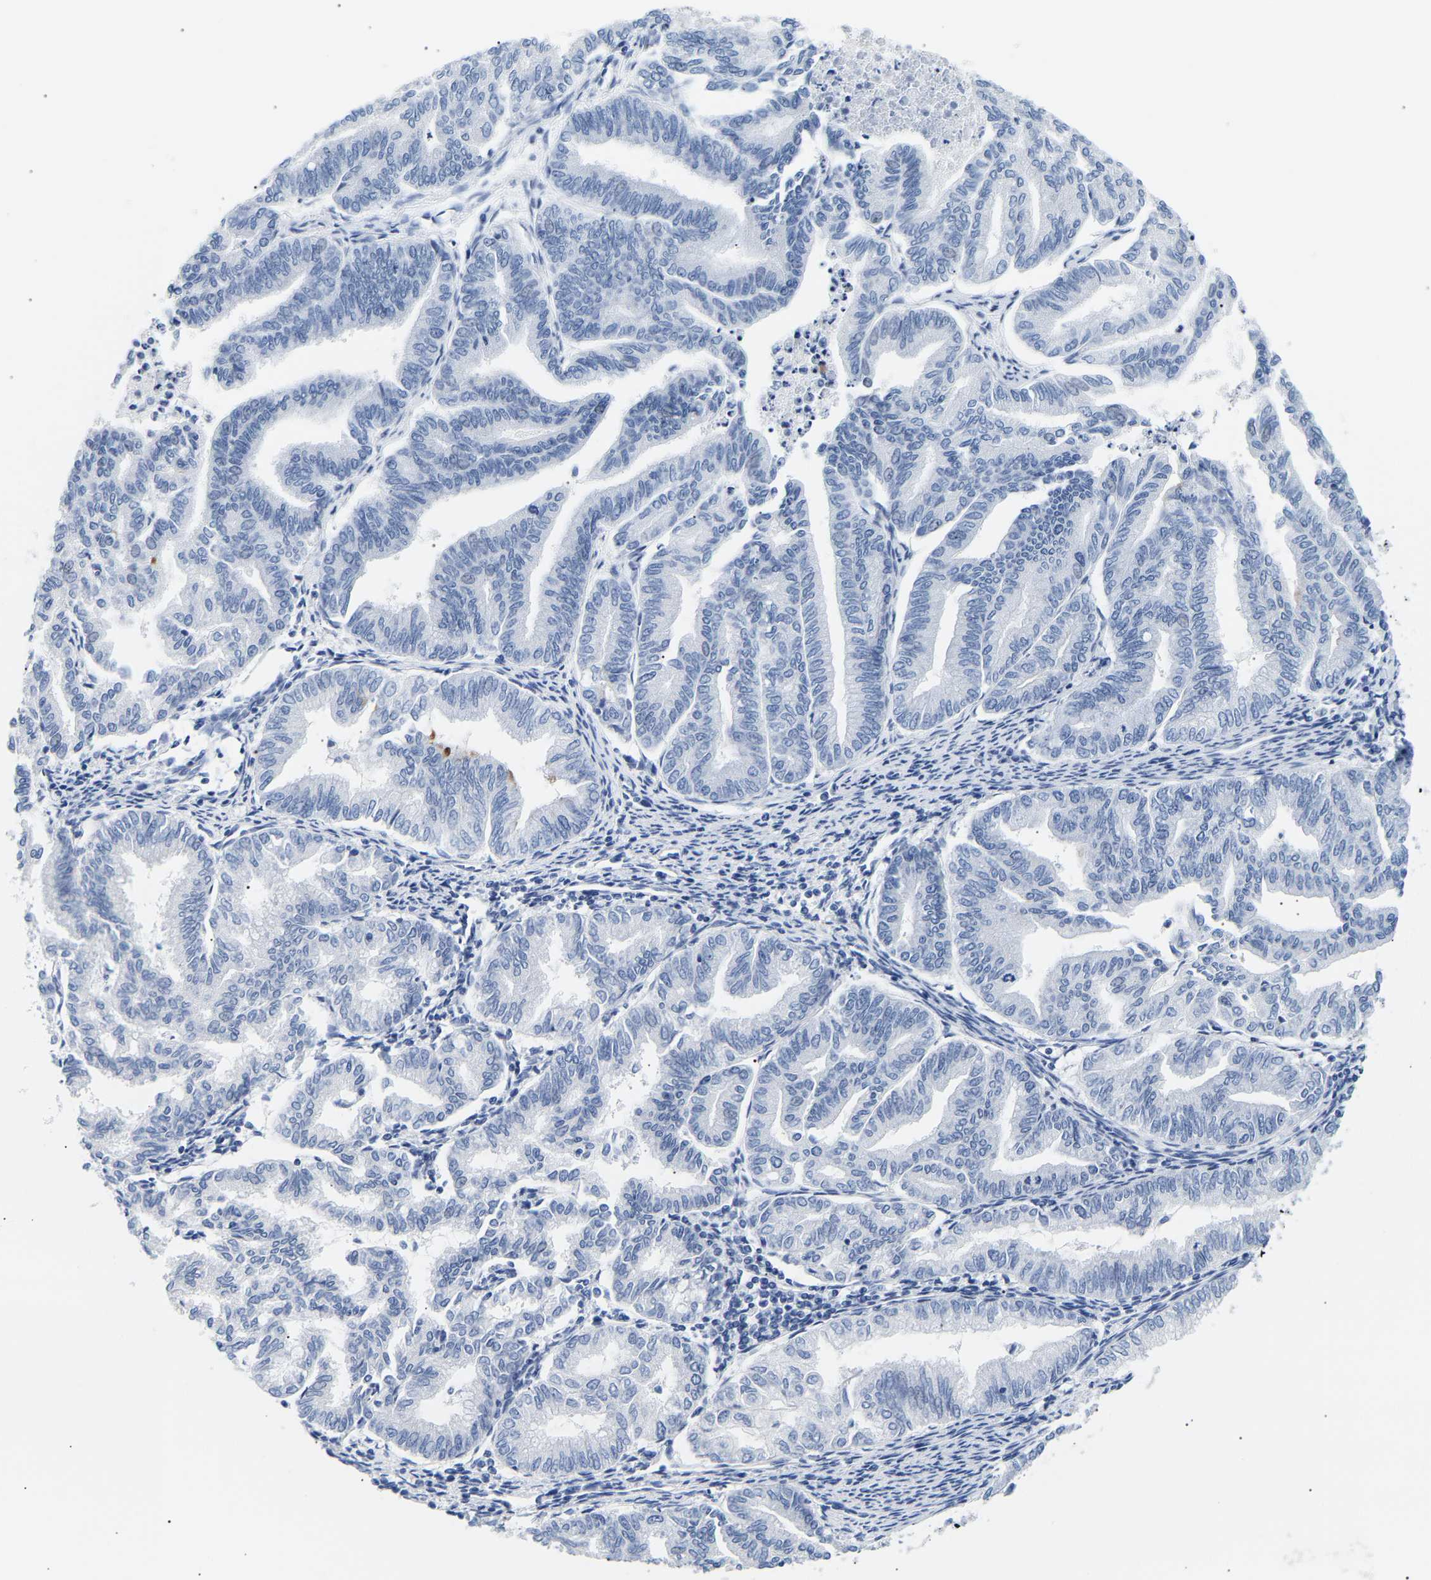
{"staining": {"intensity": "negative", "quantity": "none", "location": "none"}, "tissue": "endometrial cancer", "cell_type": "Tumor cells", "image_type": "cancer", "snomed": [{"axis": "morphology", "description": "Adenocarcinoma, NOS"}, {"axis": "topography", "description": "Endometrium"}], "caption": "Immunohistochemistry (IHC) histopathology image of neoplastic tissue: endometrial cancer (adenocarcinoma) stained with DAB (3,3'-diaminobenzidine) shows no significant protein staining in tumor cells.", "gene": "SPINK2", "patient": {"sex": "female", "age": 79}}